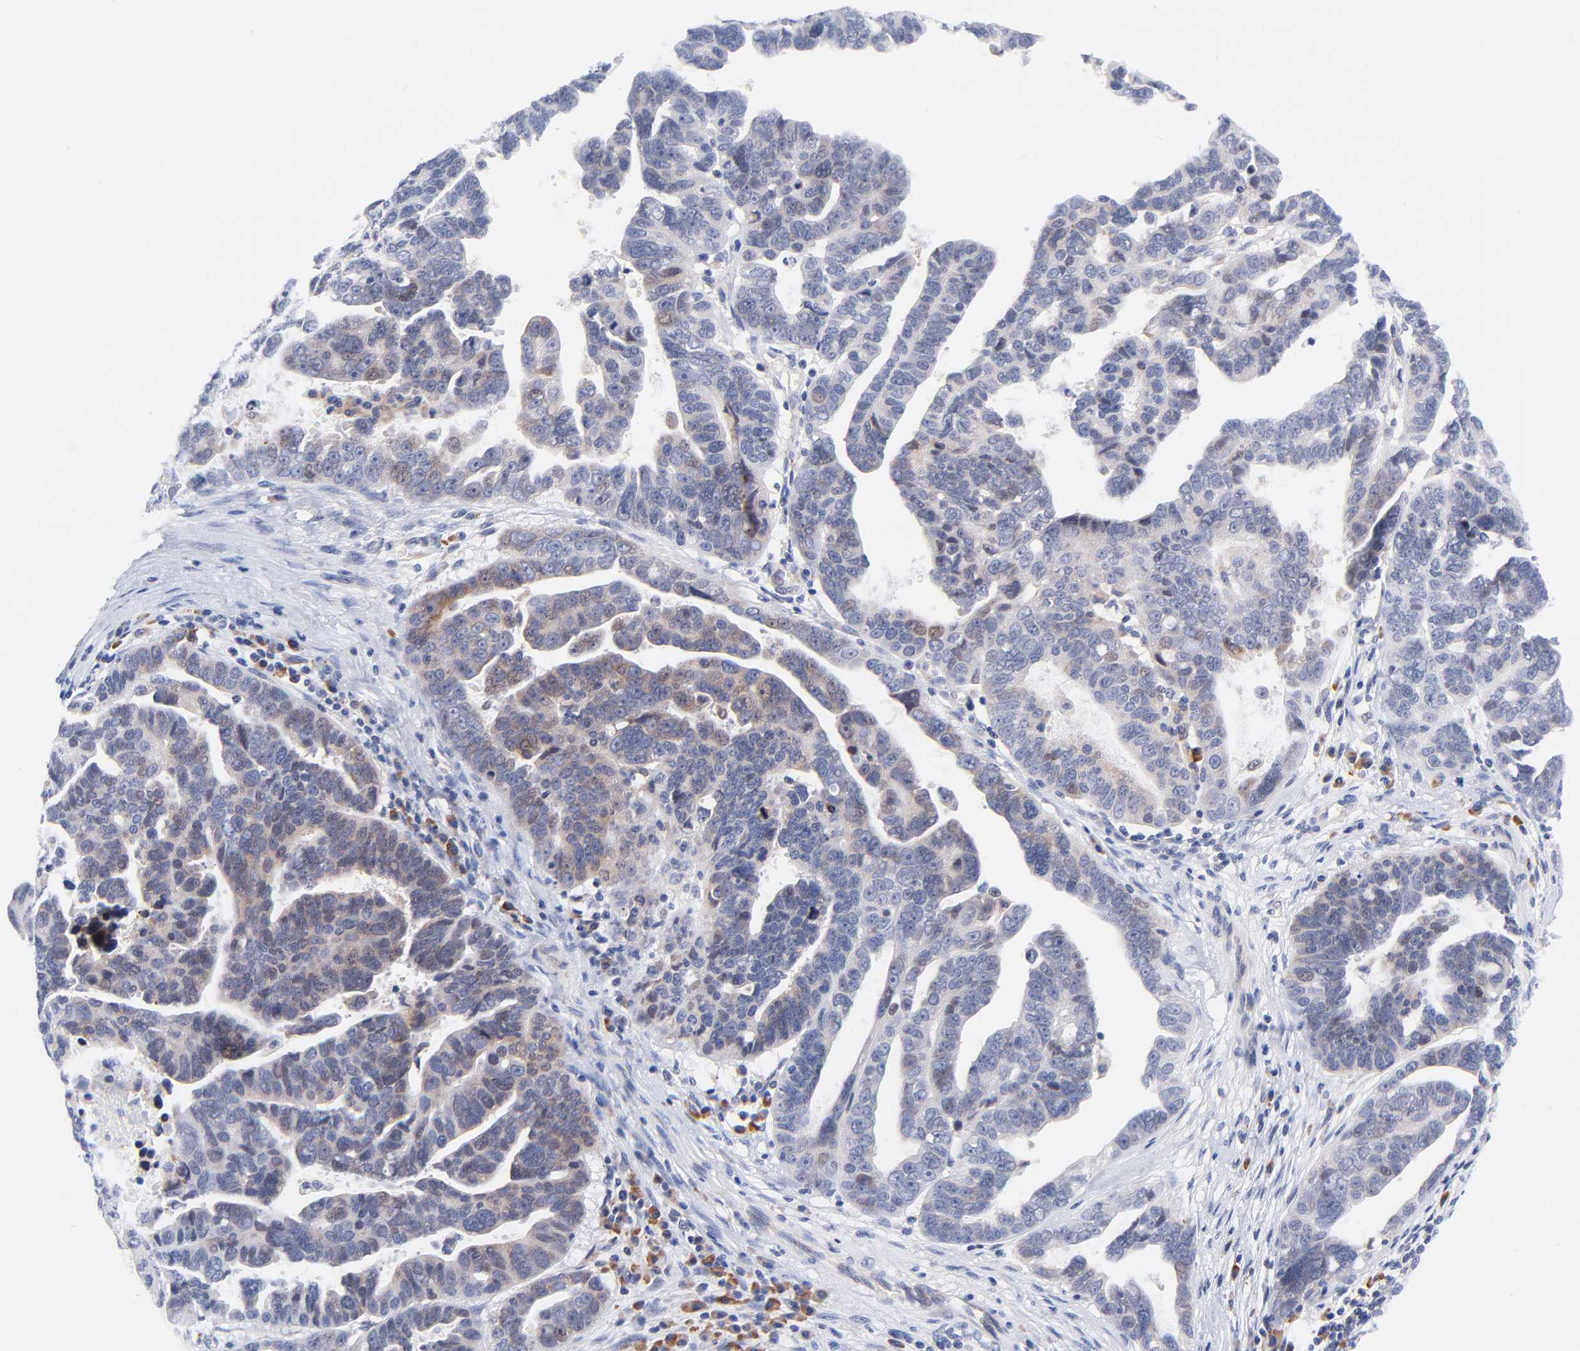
{"staining": {"intensity": "weak", "quantity": "<25%", "location": "nuclear"}, "tissue": "ovarian cancer", "cell_type": "Tumor cells", "image_type": "cancer", "snomed": [{"axis": "morphology", "description": "Carcinoma, endometroid"}, {"axis": "morphology", "description": "Cystadenocarcinoma, serous, NOS"}, {"axis": "topography", "description": "Ovary"}], "caption": "Human endometroid carcinoma (ovarian) stained for a protein using immunohistochemistry (IHC) reveals no positivity in tumor cells.", "gene": "AFF2", "patient": {"sex": "female", "age": 45}}